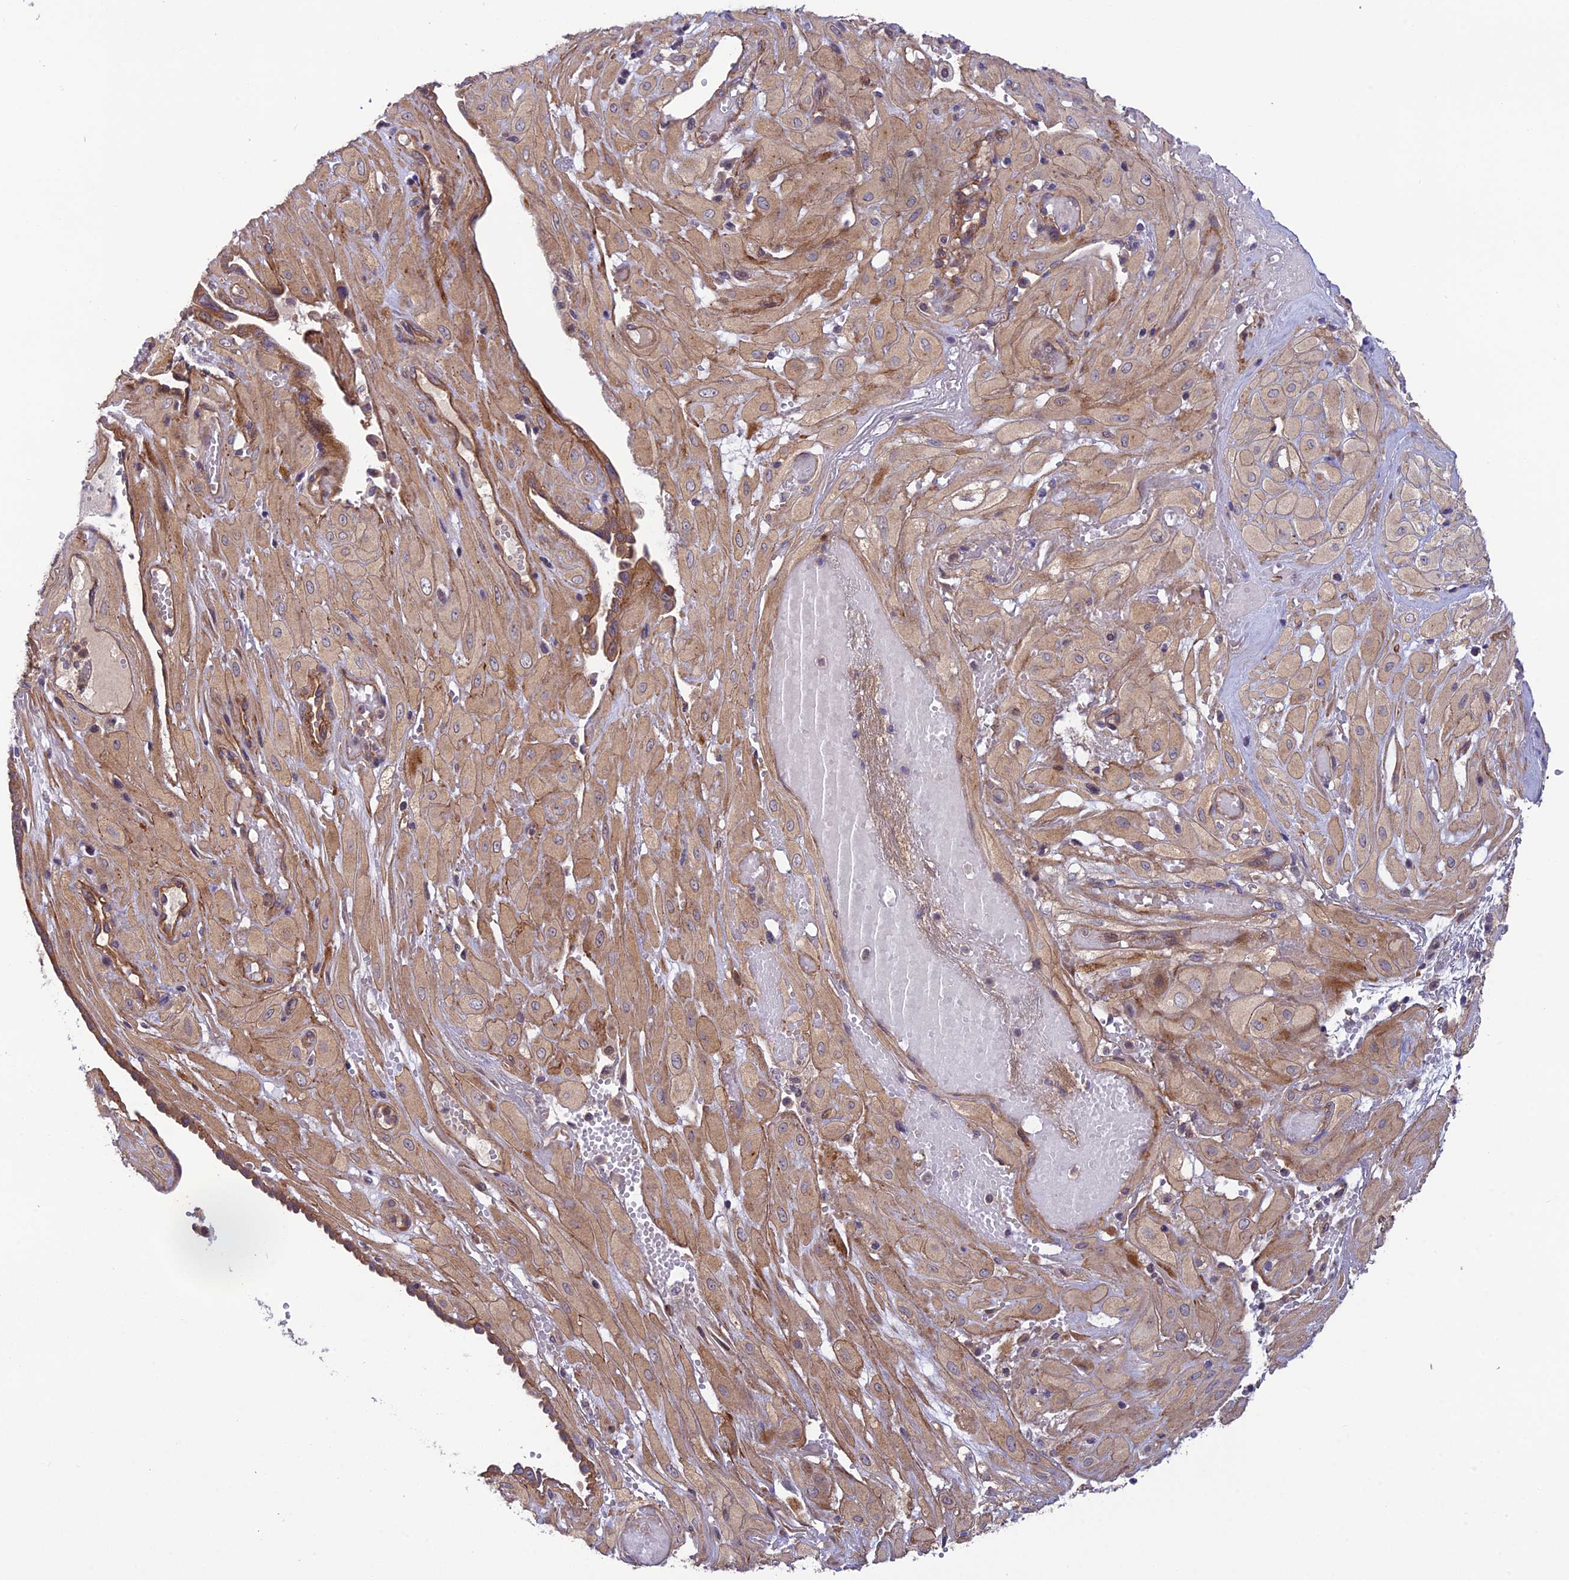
{"staining": {"intensity": "moderate", "quantity": ">75%", "location": "cytoplasmic/membranous"}, "tissue": "cervical cancer", "cell_type": "Tumor cells", "image_type": "cancer", "snomed": [{"axis": "morphology", "description": "Squamous cell carcinoma, NOS"}, {"axis": "topography", "description": "Cervix"}], "caption": "Cervical squamous cell carcinoma stained with immunohistochemistry demonstrates moderate cytoplasmic/membranous staining in approximately >75% of tumor cells. Using DAB (3,3'-diaminobenzidine) (brown) and hematoxylin (blue) stains, captured at high magnification using brightfield microscopy.", "gene": "ADAMTS15", "patient": {"sex": "female", "age": 36}}